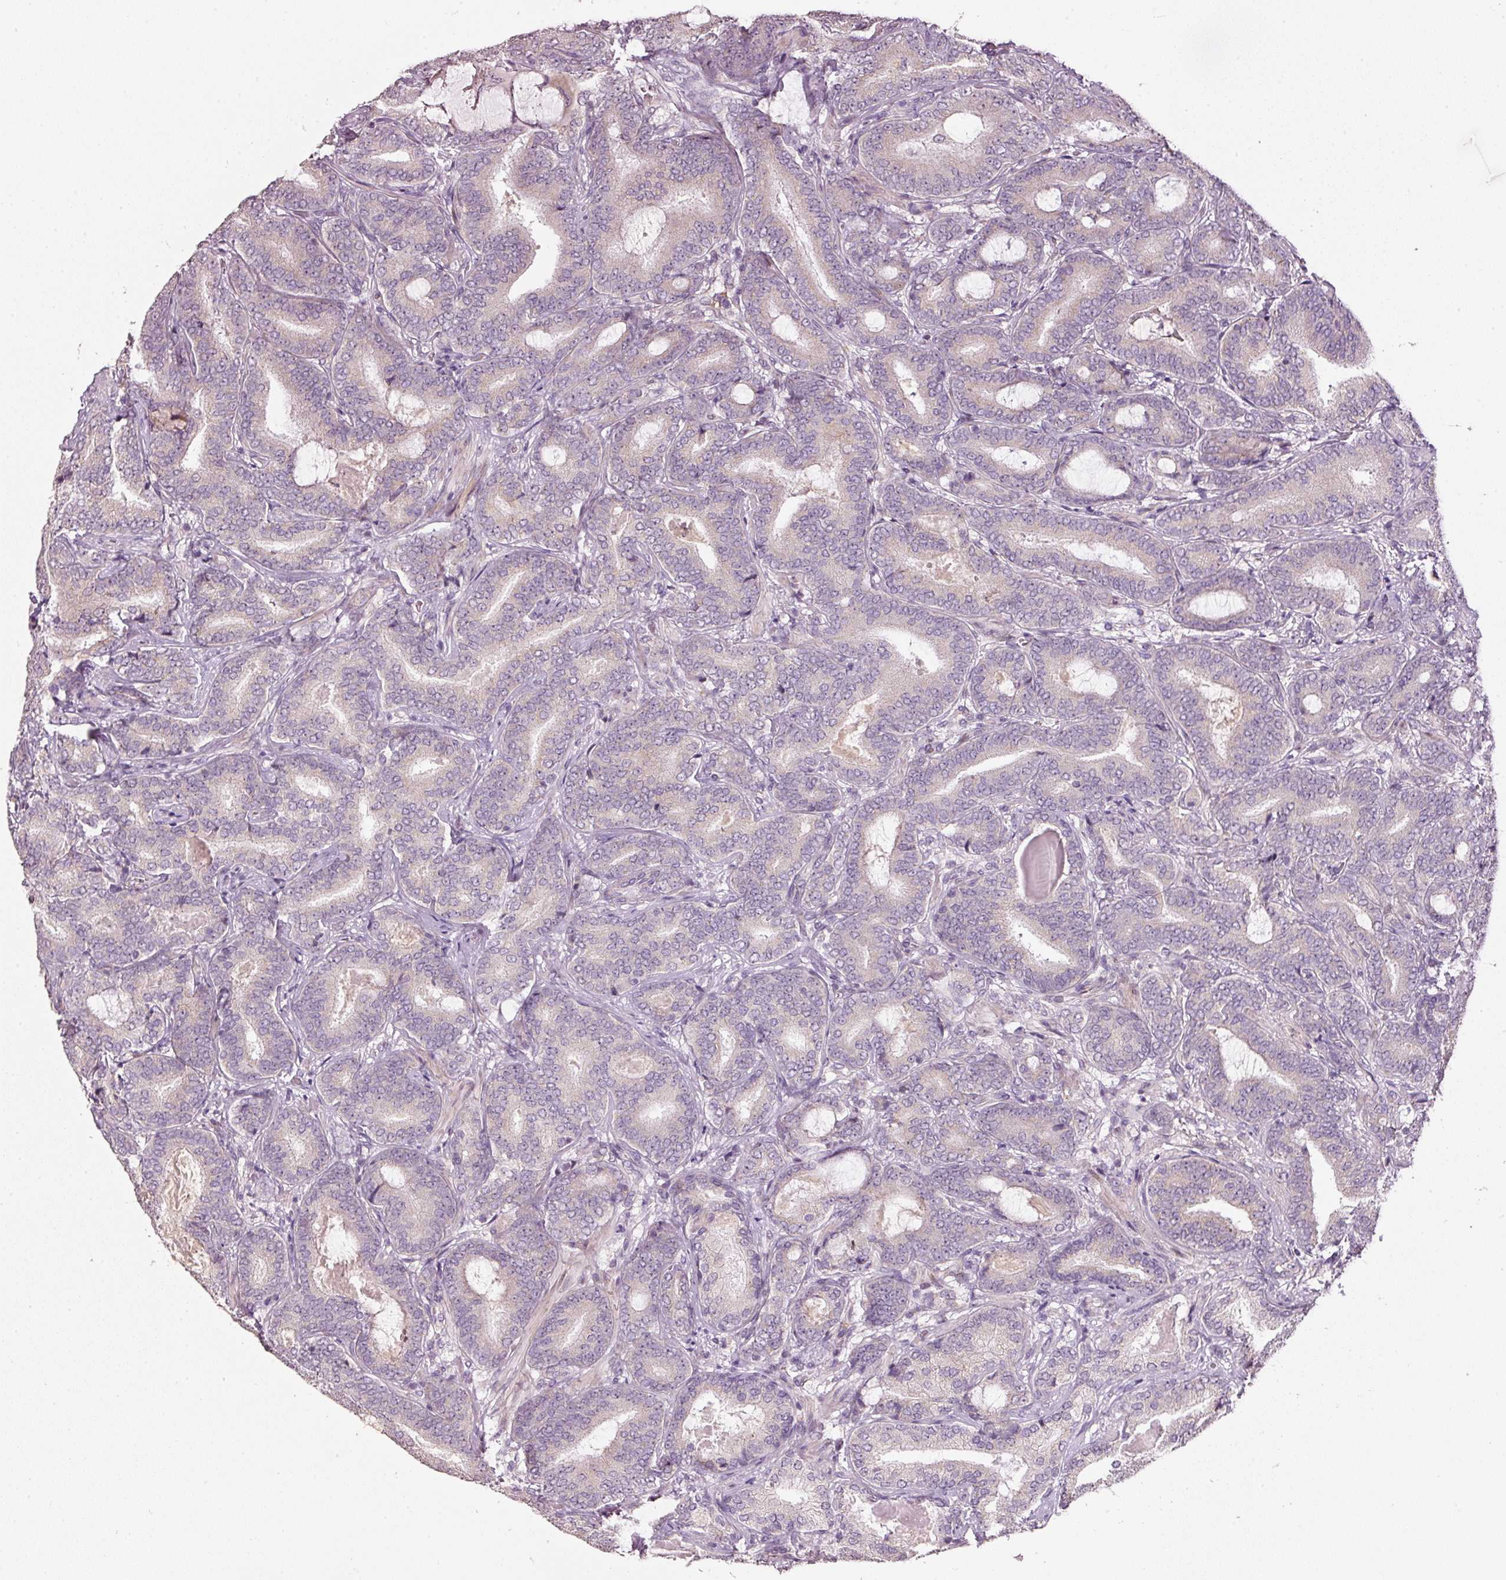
{"staining": {"intensity": "negative", "quantity": "none", "location": "none"}, "tissue": "prostate cancer", "cell_type": "Tumor cells", "image_type": "cancer", "snomed": [{"axis": "morphology", "description": "Adenocarcinoma, Low grade"}, {"axis": "topography", "description": "Prostate and seminal vesicle, NOS"}], "caption": "Micrograph shows no significant protein staining in tumor cells of prostate low-grade adenocarcinoma.", "gene": "TOB2", "patient": {"sex": "male", "age": 61}}